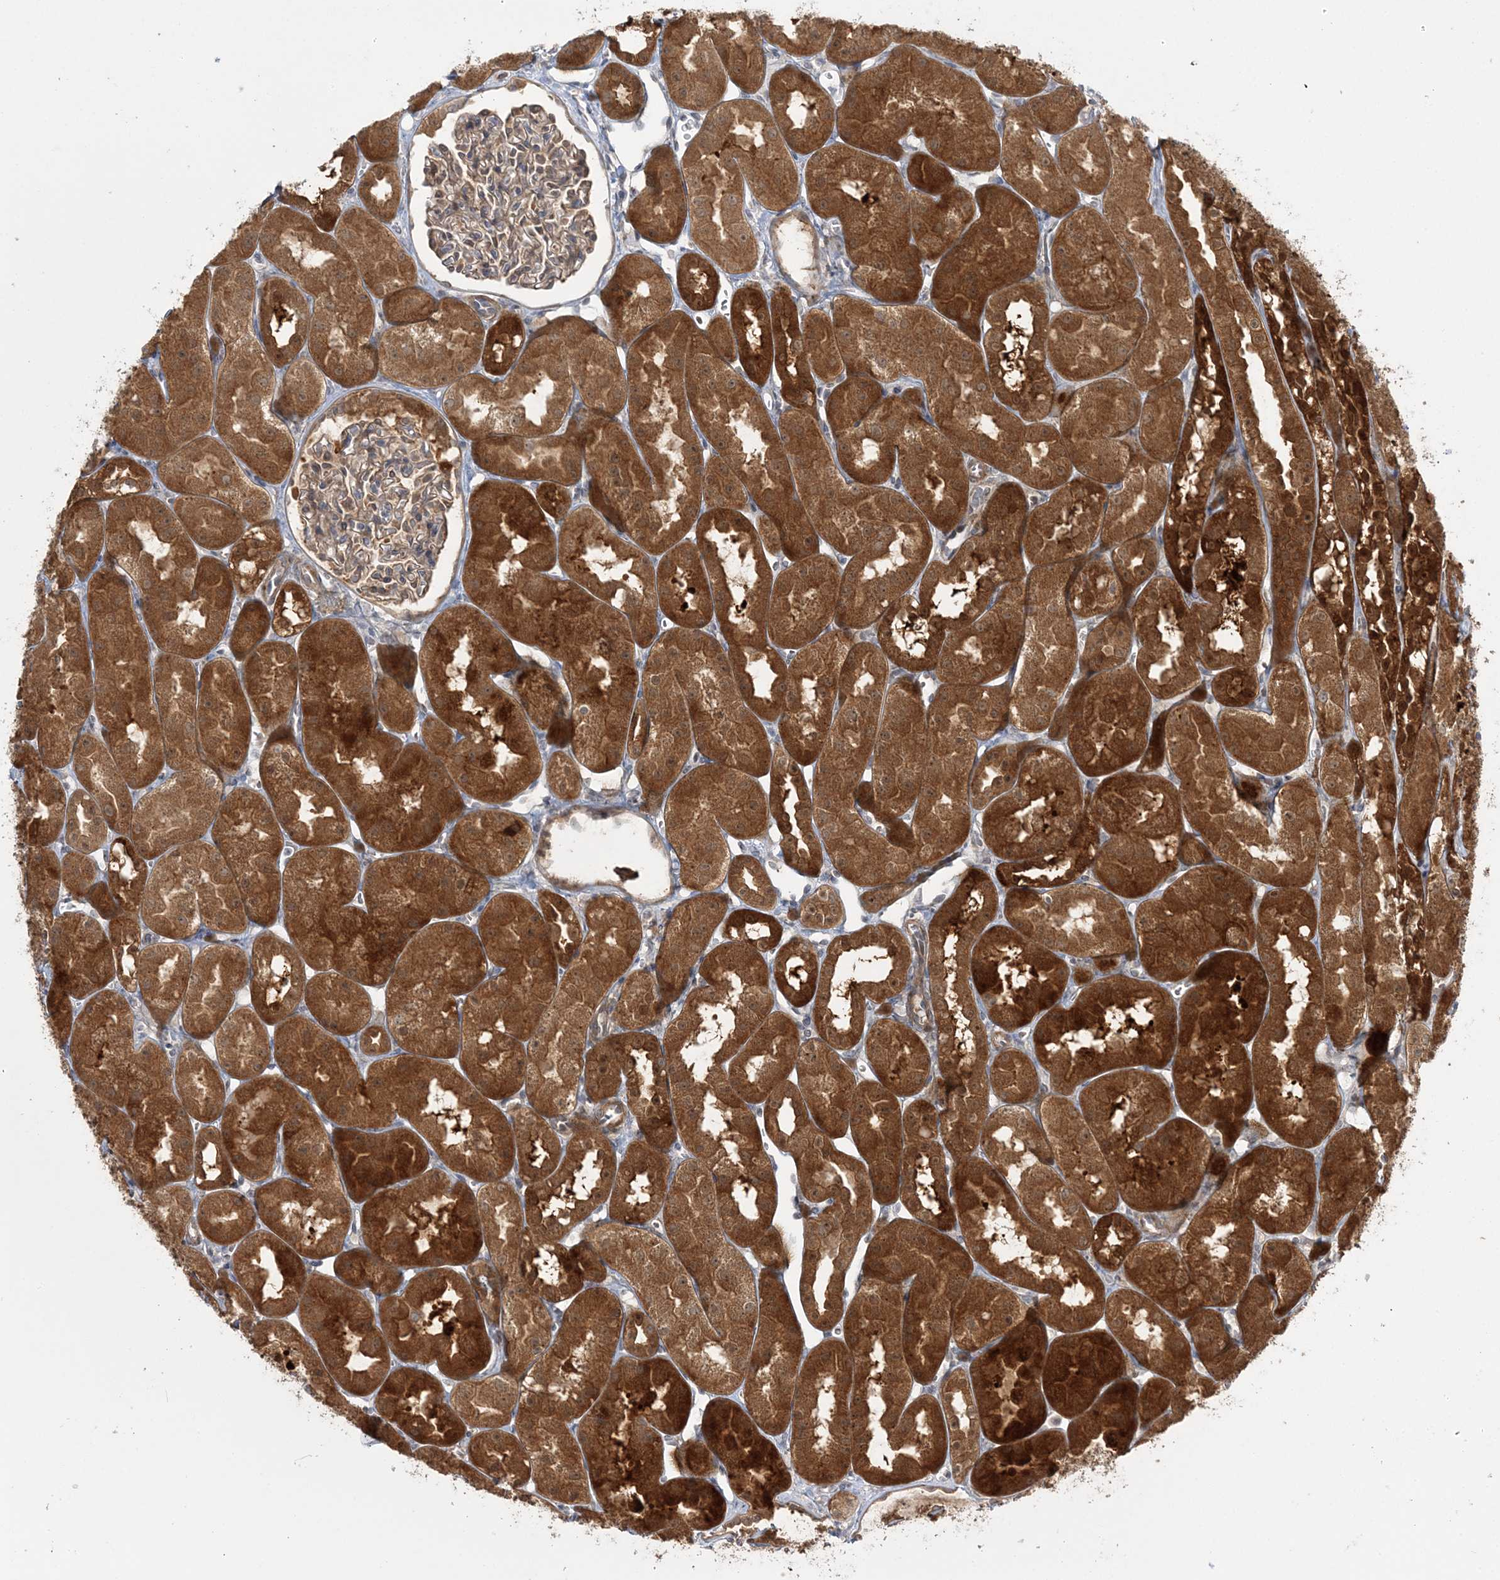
{"staining": {"intensity": "moderate", "quantity": "25%-75%", "location": "cytoplasmic/membranous"}, "tissue": "kidney", "cell_type": "Cells in glomeruli", "image_type": "normal", "snomed": [{"axis": "morphology", "description": "Normal tissue, NOS"}, {"axis": "topography", "description": "Kidney"}, {"axis": "topography", "description": "Urinary bladder"}], "caption": "Immunohistochemical staining of normal kidney displays 25%-75% levels of moderate cytoplasmic/membranous protein expression in approximately 25%-75% of cells in glomeruli.", "gene": "MOCS2", "patient": {"sex": "male", "age": 16}}